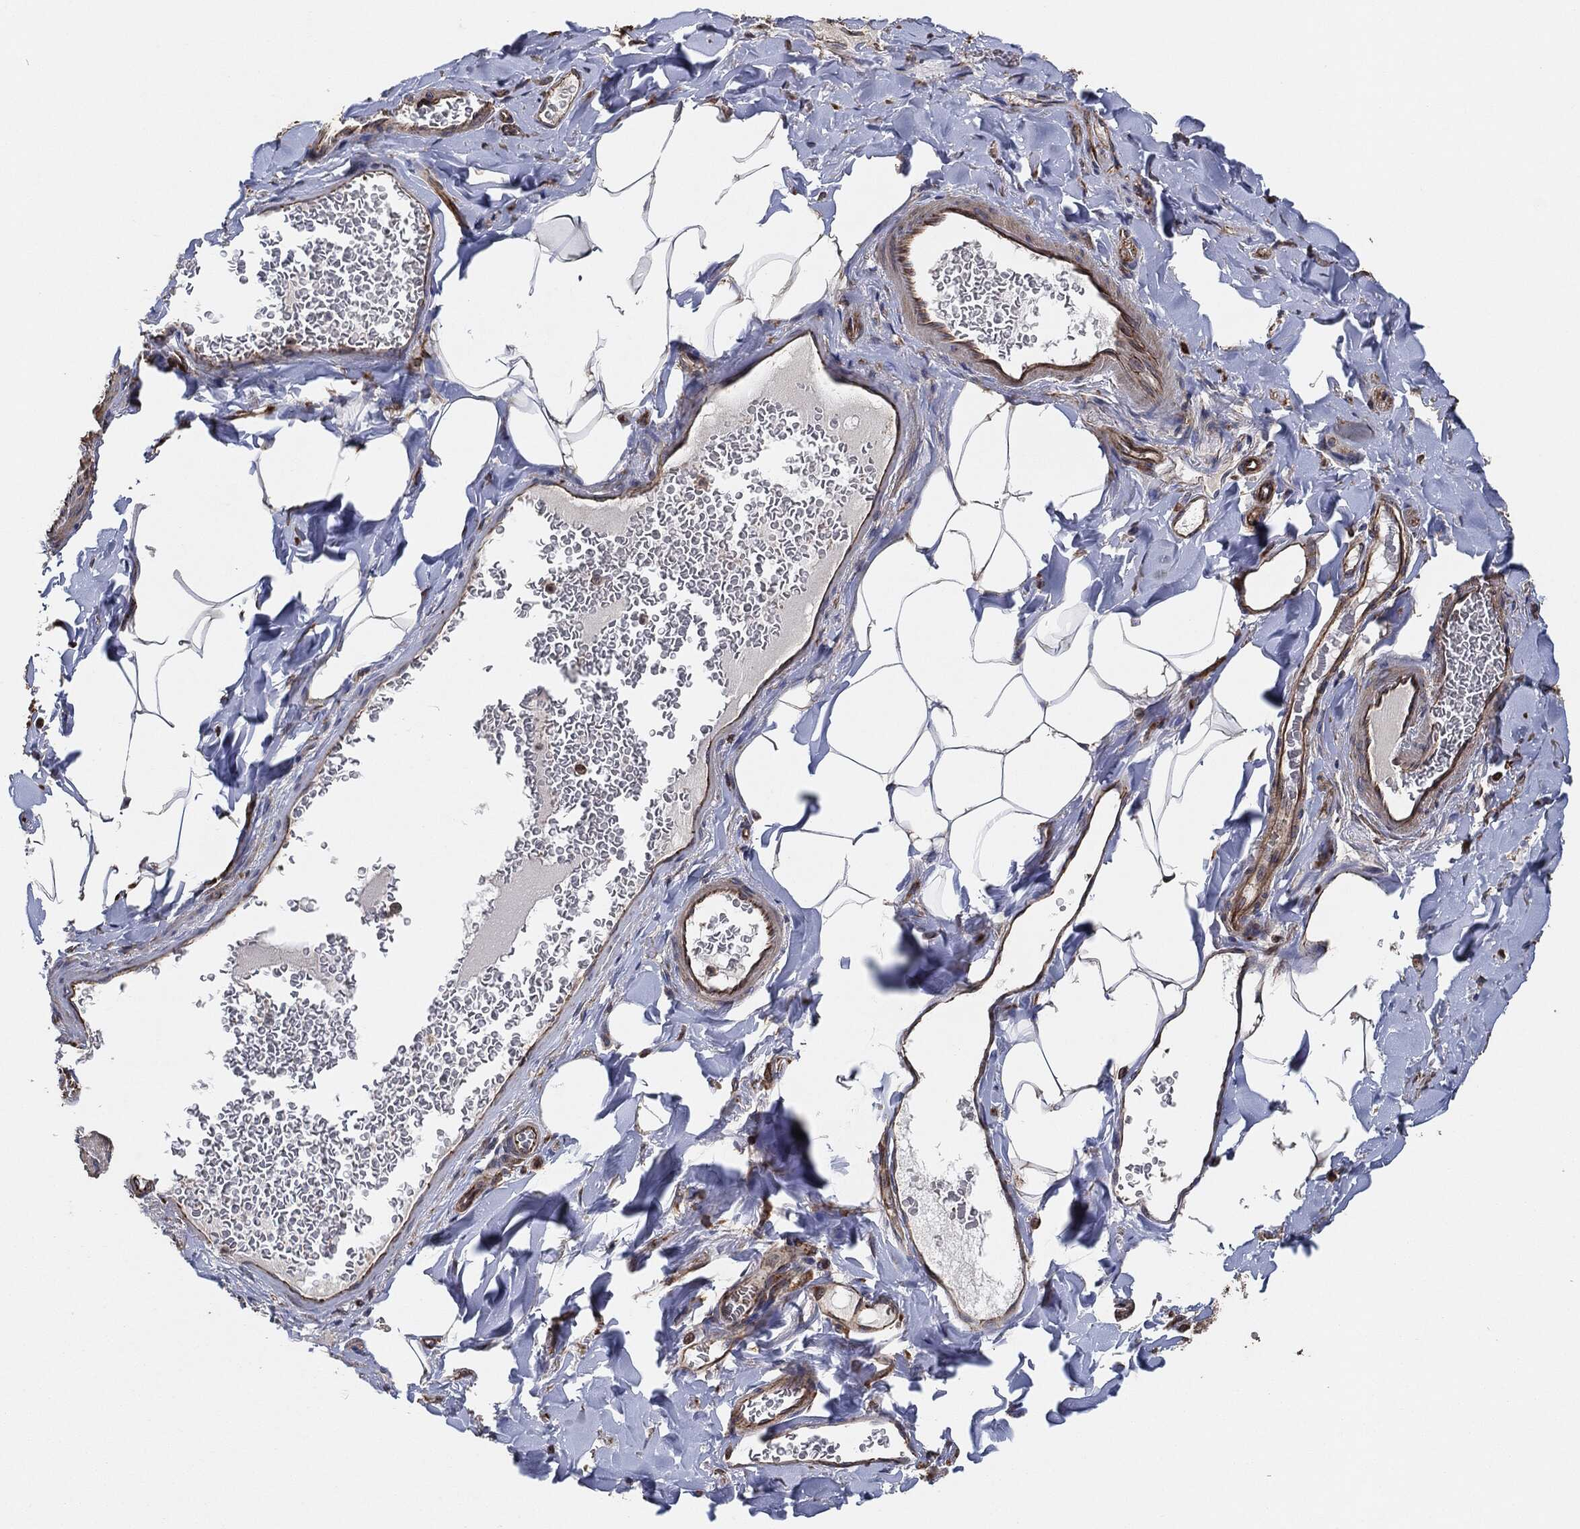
{"staining": {"intensity": "negative", "quantity": "none", "location": "none"}, "tissue": "adipose tissue", "cell_type": "Adipocytes", "image_type": "normal", "snomed": [{"axis": "morphology", "description": "Normal tissue, NOS"}, {"axis": "topography", "description": "Smooth muscle"}, {"axis": "topography", "description": "Duodenum"}, {"axis": "topography", "description": "Peripheral nerve tissue"}], "caption": "DAB immunohistochemical staining of unremarkable adipose tissue reveals no significant staining in adipocytes. The staining was performed using DAB to visualize the protein expression in brown, while the nuclei were stained in blue with hematoxylin (Magnification: 20x).", "gene": "CTNNA1", "patient": {"sex": "female", "age": 61}}